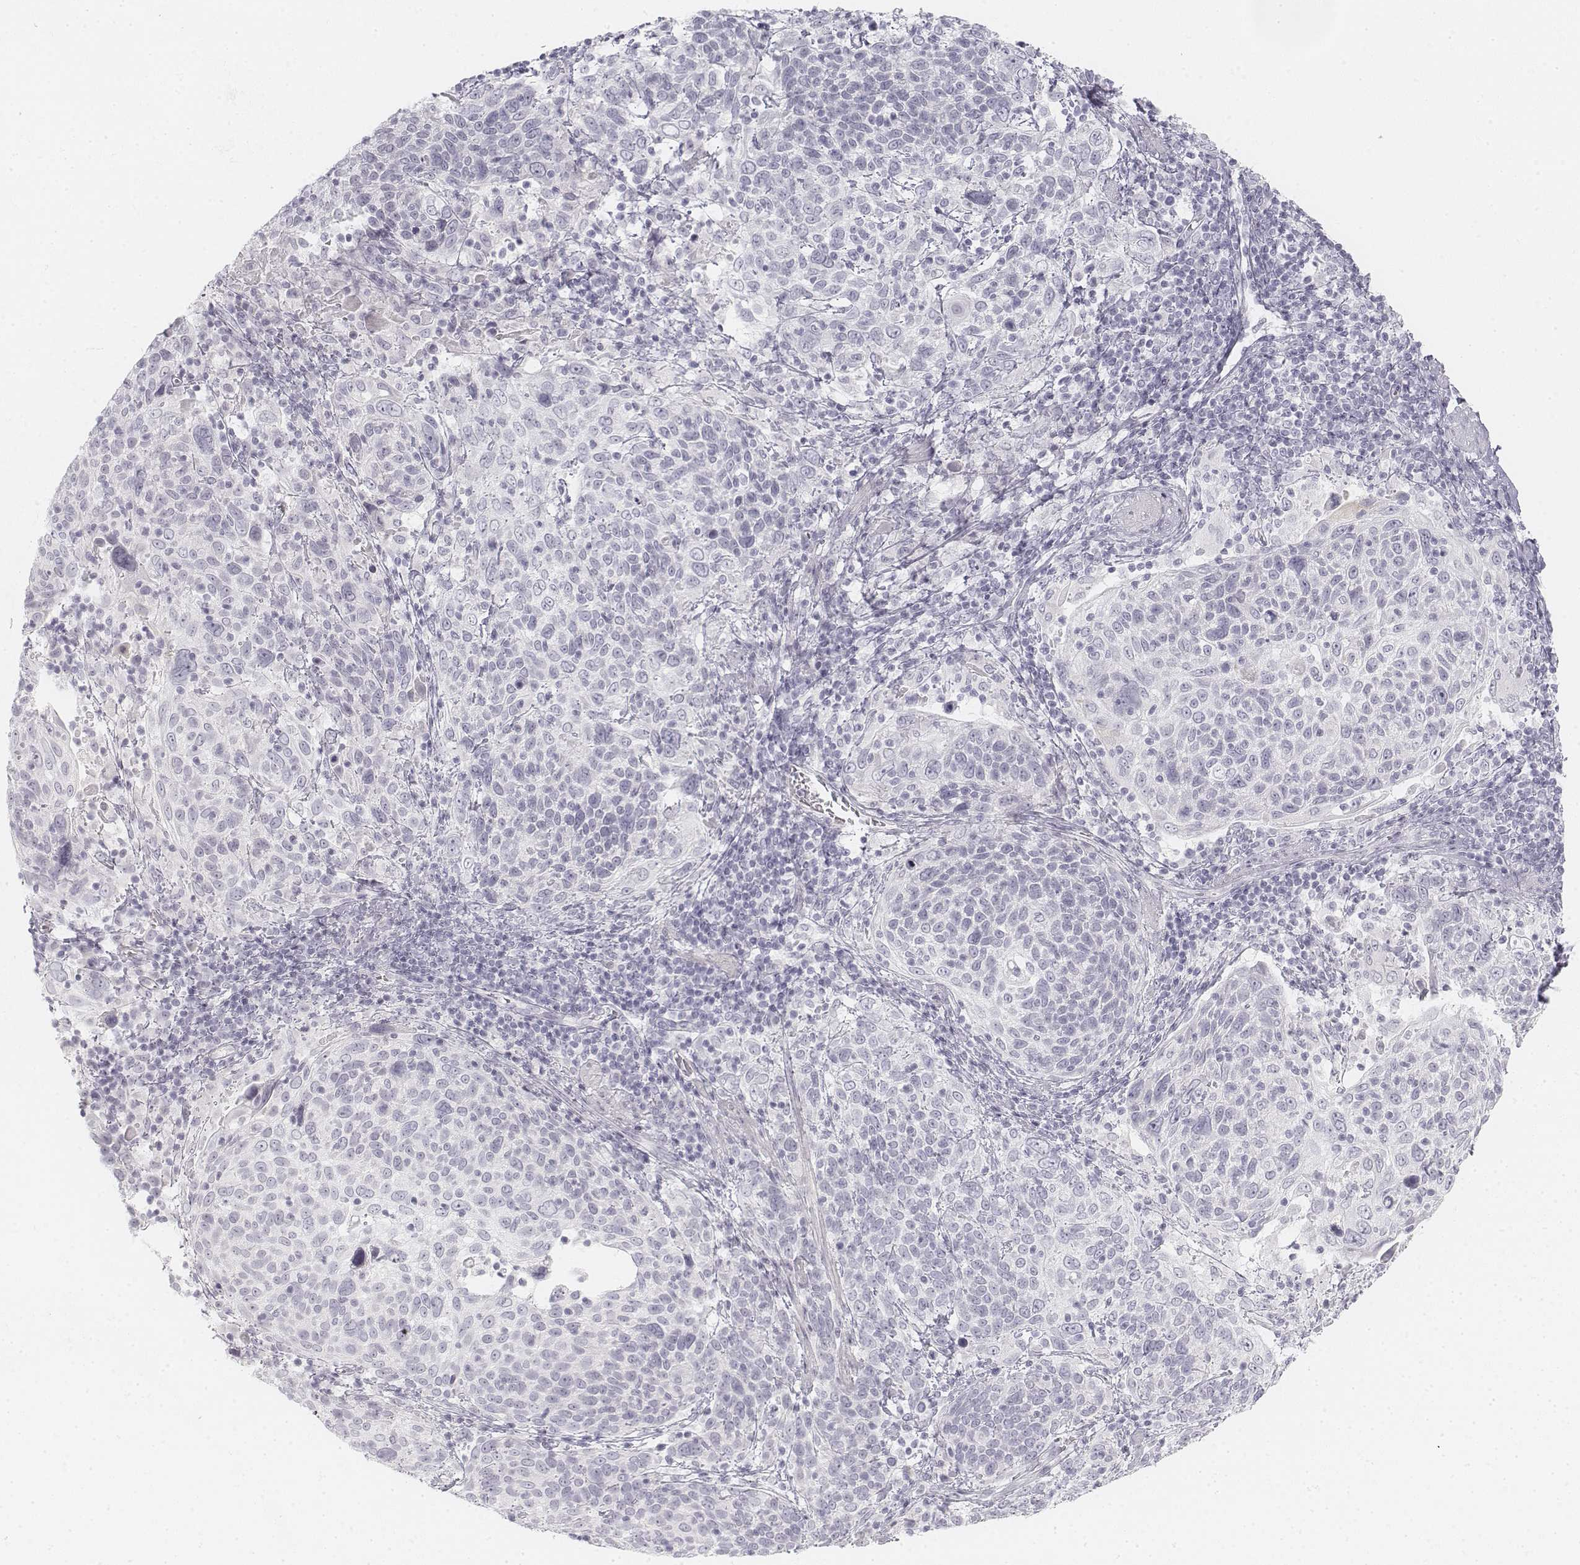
{"staining": {"intensity": "negative", "quantity": "none", "location": "none"}, "tissue": "cervical cancer", "cell_type": "Tumor cells", "image_type": "cancer", "snomed": [{"axis": "morphology", "description": "Squamous cell carcinoma, NOS"}, {"axis": "topography", "description": "Cervix"}], "caption": "Tumor cells show no significant positivity in cervical squamous cell carcinoma.", "gene": "KRT25", "patient": {"sex": "female", "age": 61}}